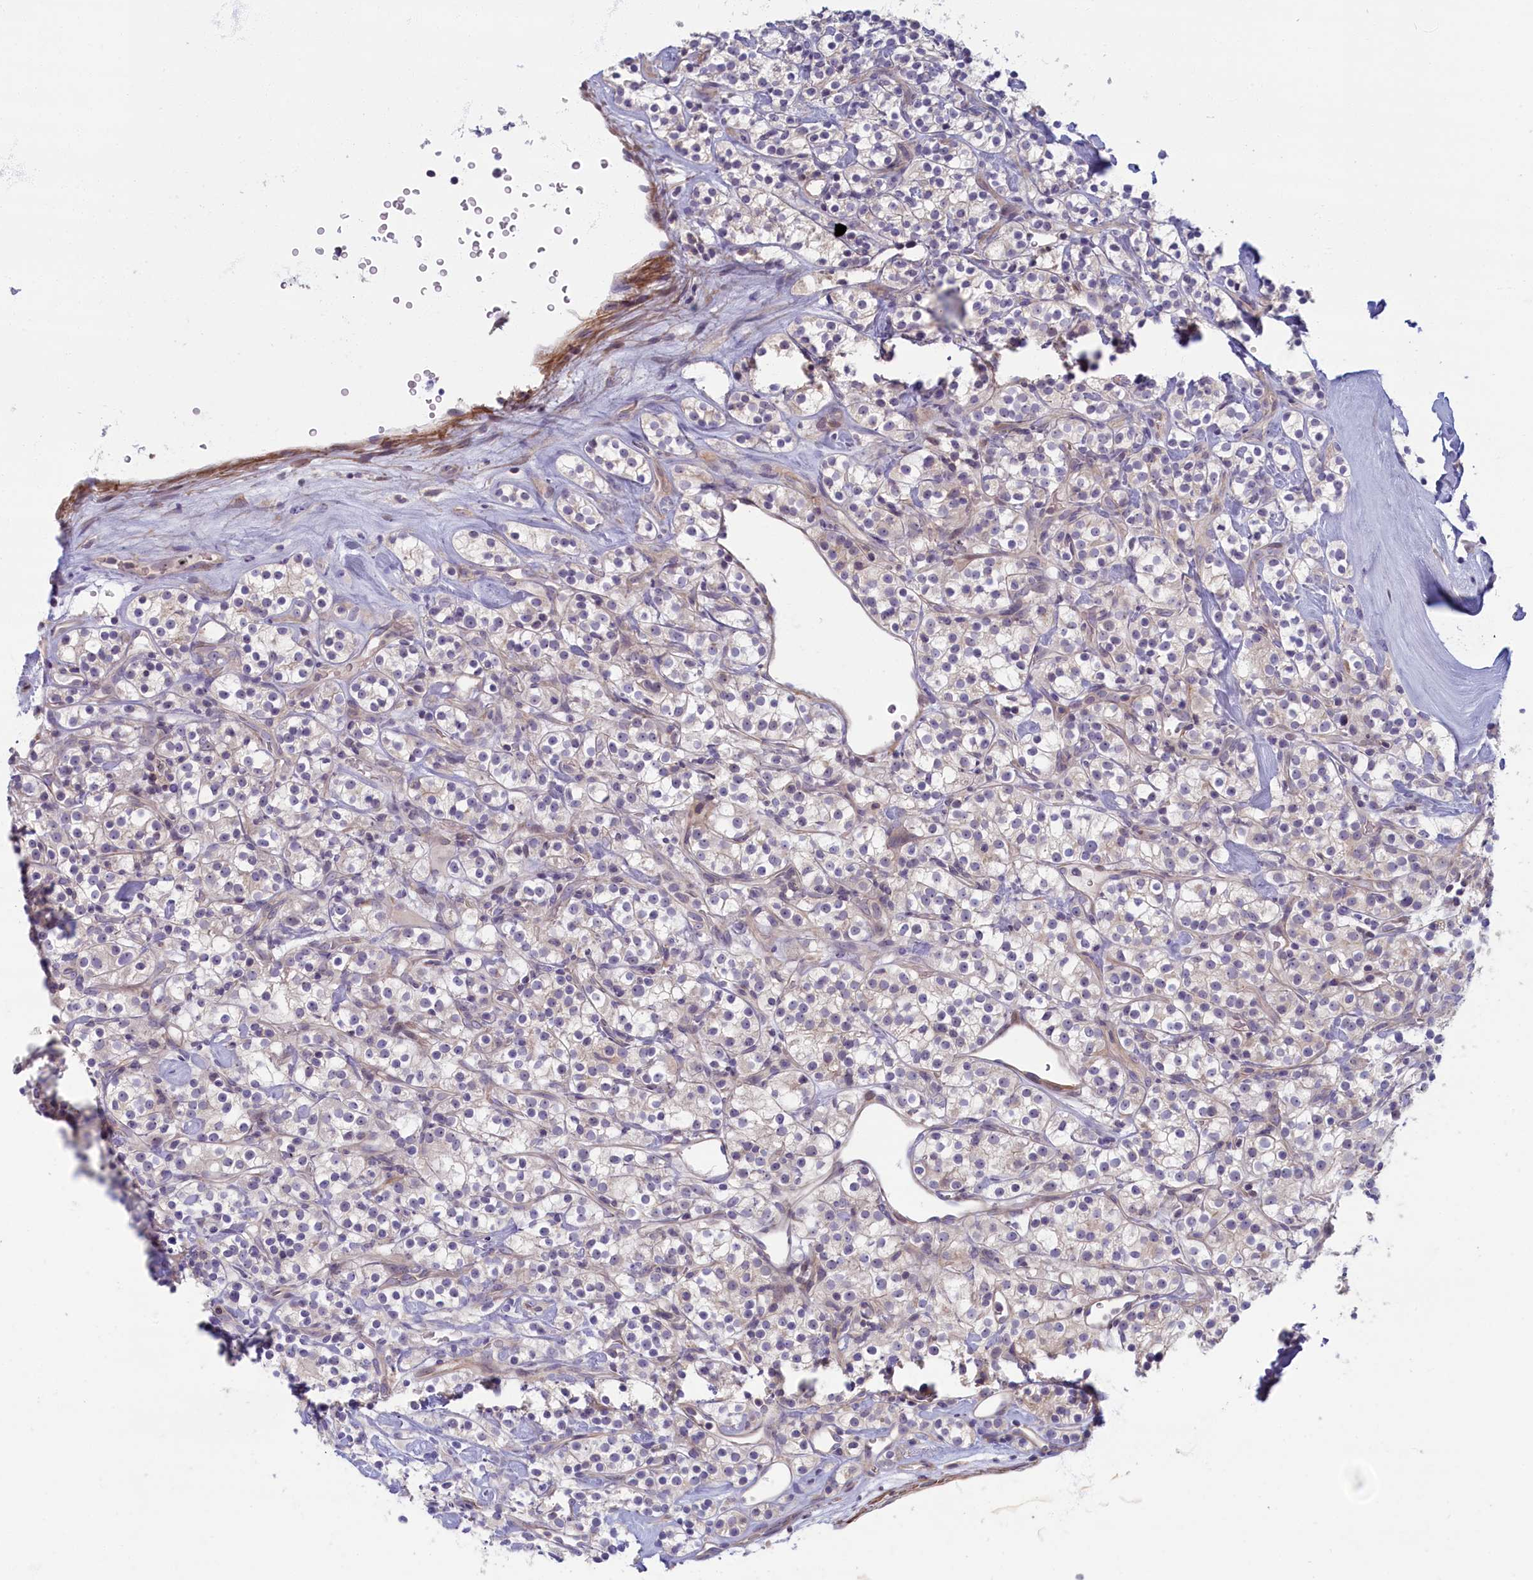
{"staining": {"intensity": "negative", "quantity": "none", "location": "none"}, "tissue": "renal cancer", "cell_type": "Tumor cells", "image_type": "cancer", "snomed": [{"axis": "morphology", "description": "Adenocarcinoma, NOS"}, {"axis": "topography", "description": "Kidney"}], "caption": "A histopathology image of renal adenocarcinoma stained for a protein shows no brown staining in tumor cells.", "gene": "TRPM4", "patient": {"sex": "male", "age": 77}}